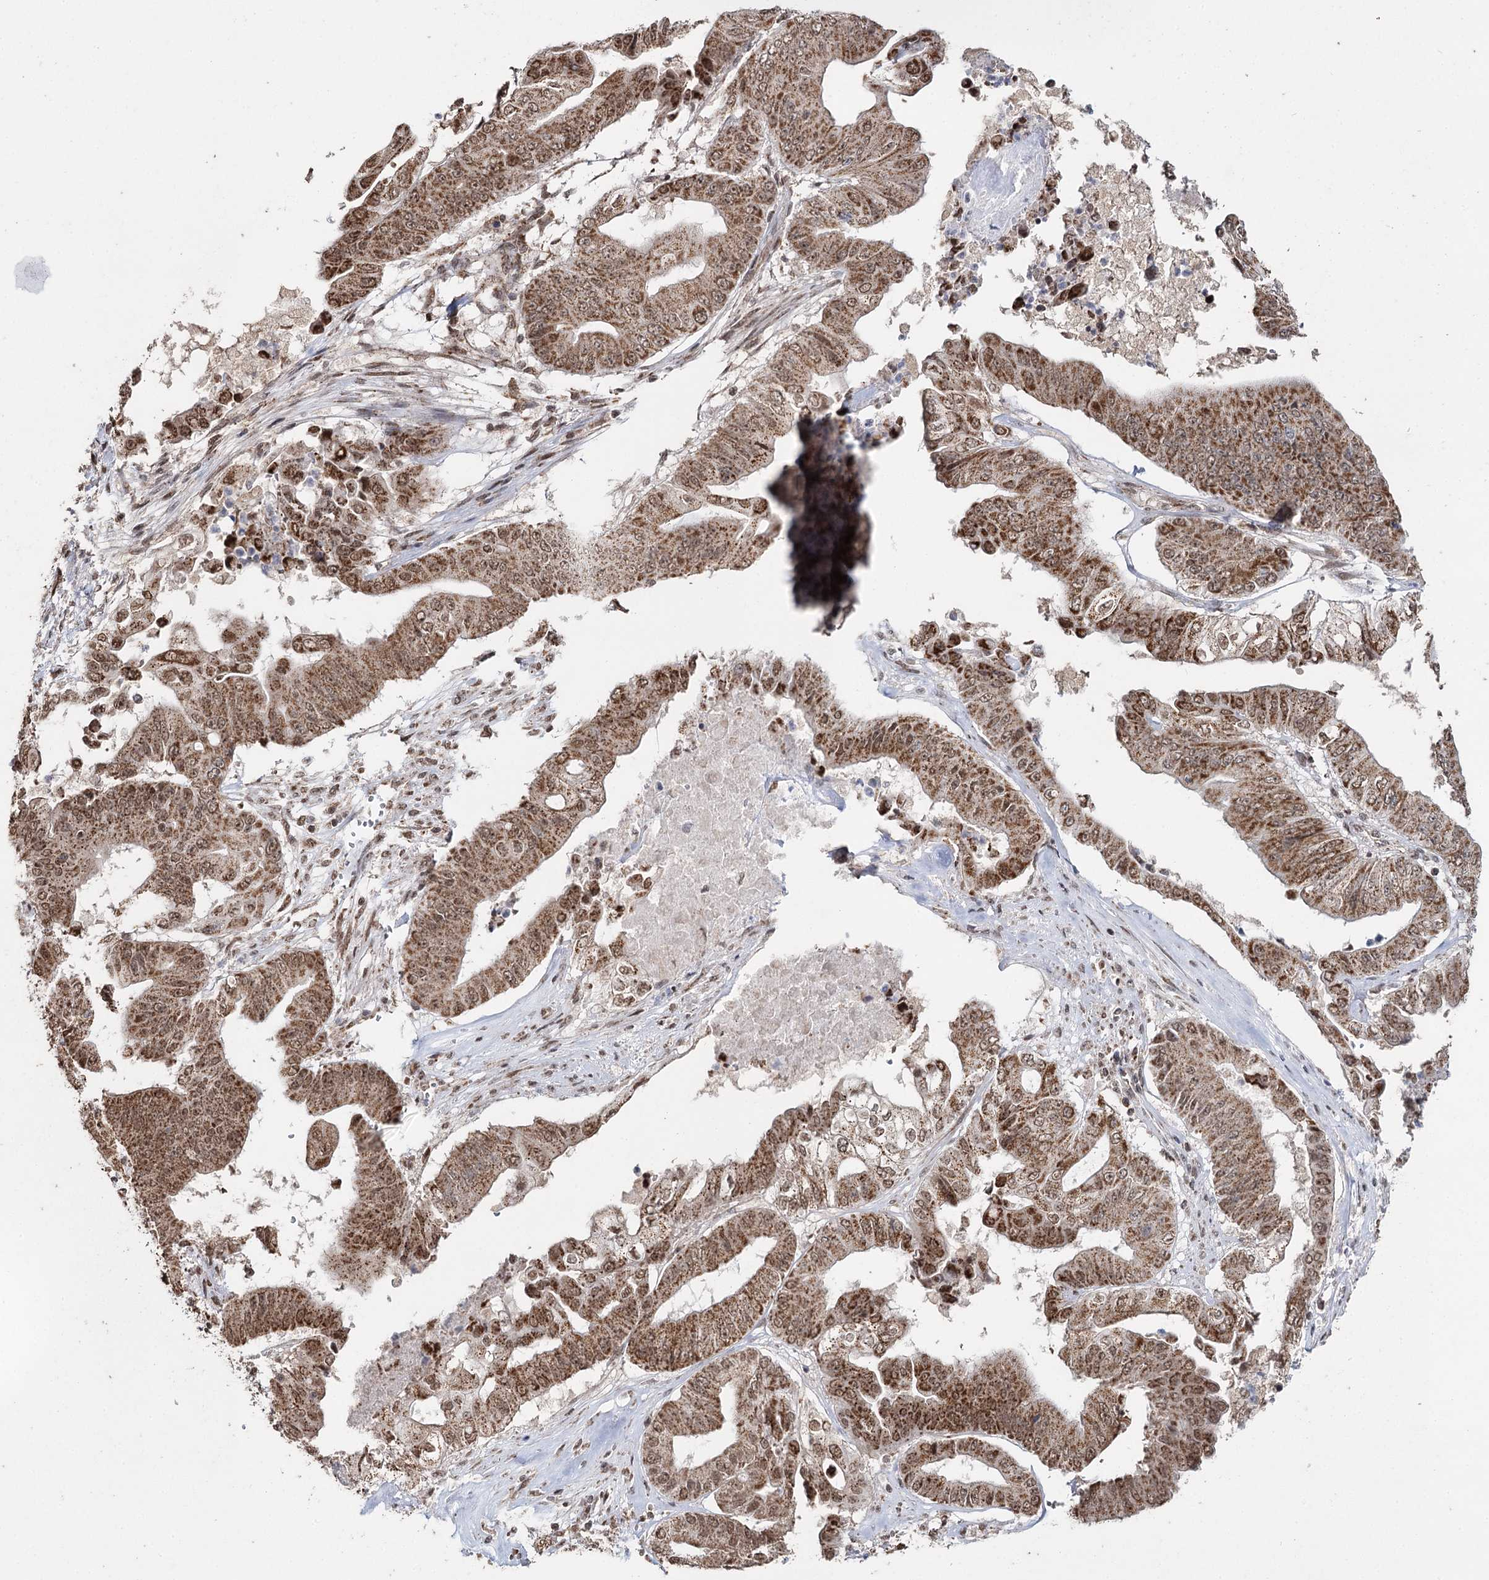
{"staining": {"intensity": "moderate", "quantity": ">75%", "location": "cytoplasmic/membranous,nuclear"}, "tissue": "pancreatic cancer", "cell_type": "Tumor cells", "image_type": "cancer", "snomed": [{"axis": "morphology", "description": "Adenocarcinoma, NOS"}, {"axis": "topography", "description": "Pancreas"}], "caption": "Immunohistochemistry (IHC) histopathology image of pancreatic cancer (adenocarcinoma) stained for a protein (brown), which demonstrates medium levels of moderate cytoplasmic/membranous and nuclear positivity in approximately >75% of tumor cells.", "gene": "PDHX", "patient": {"sex": "female", "age": 77}}